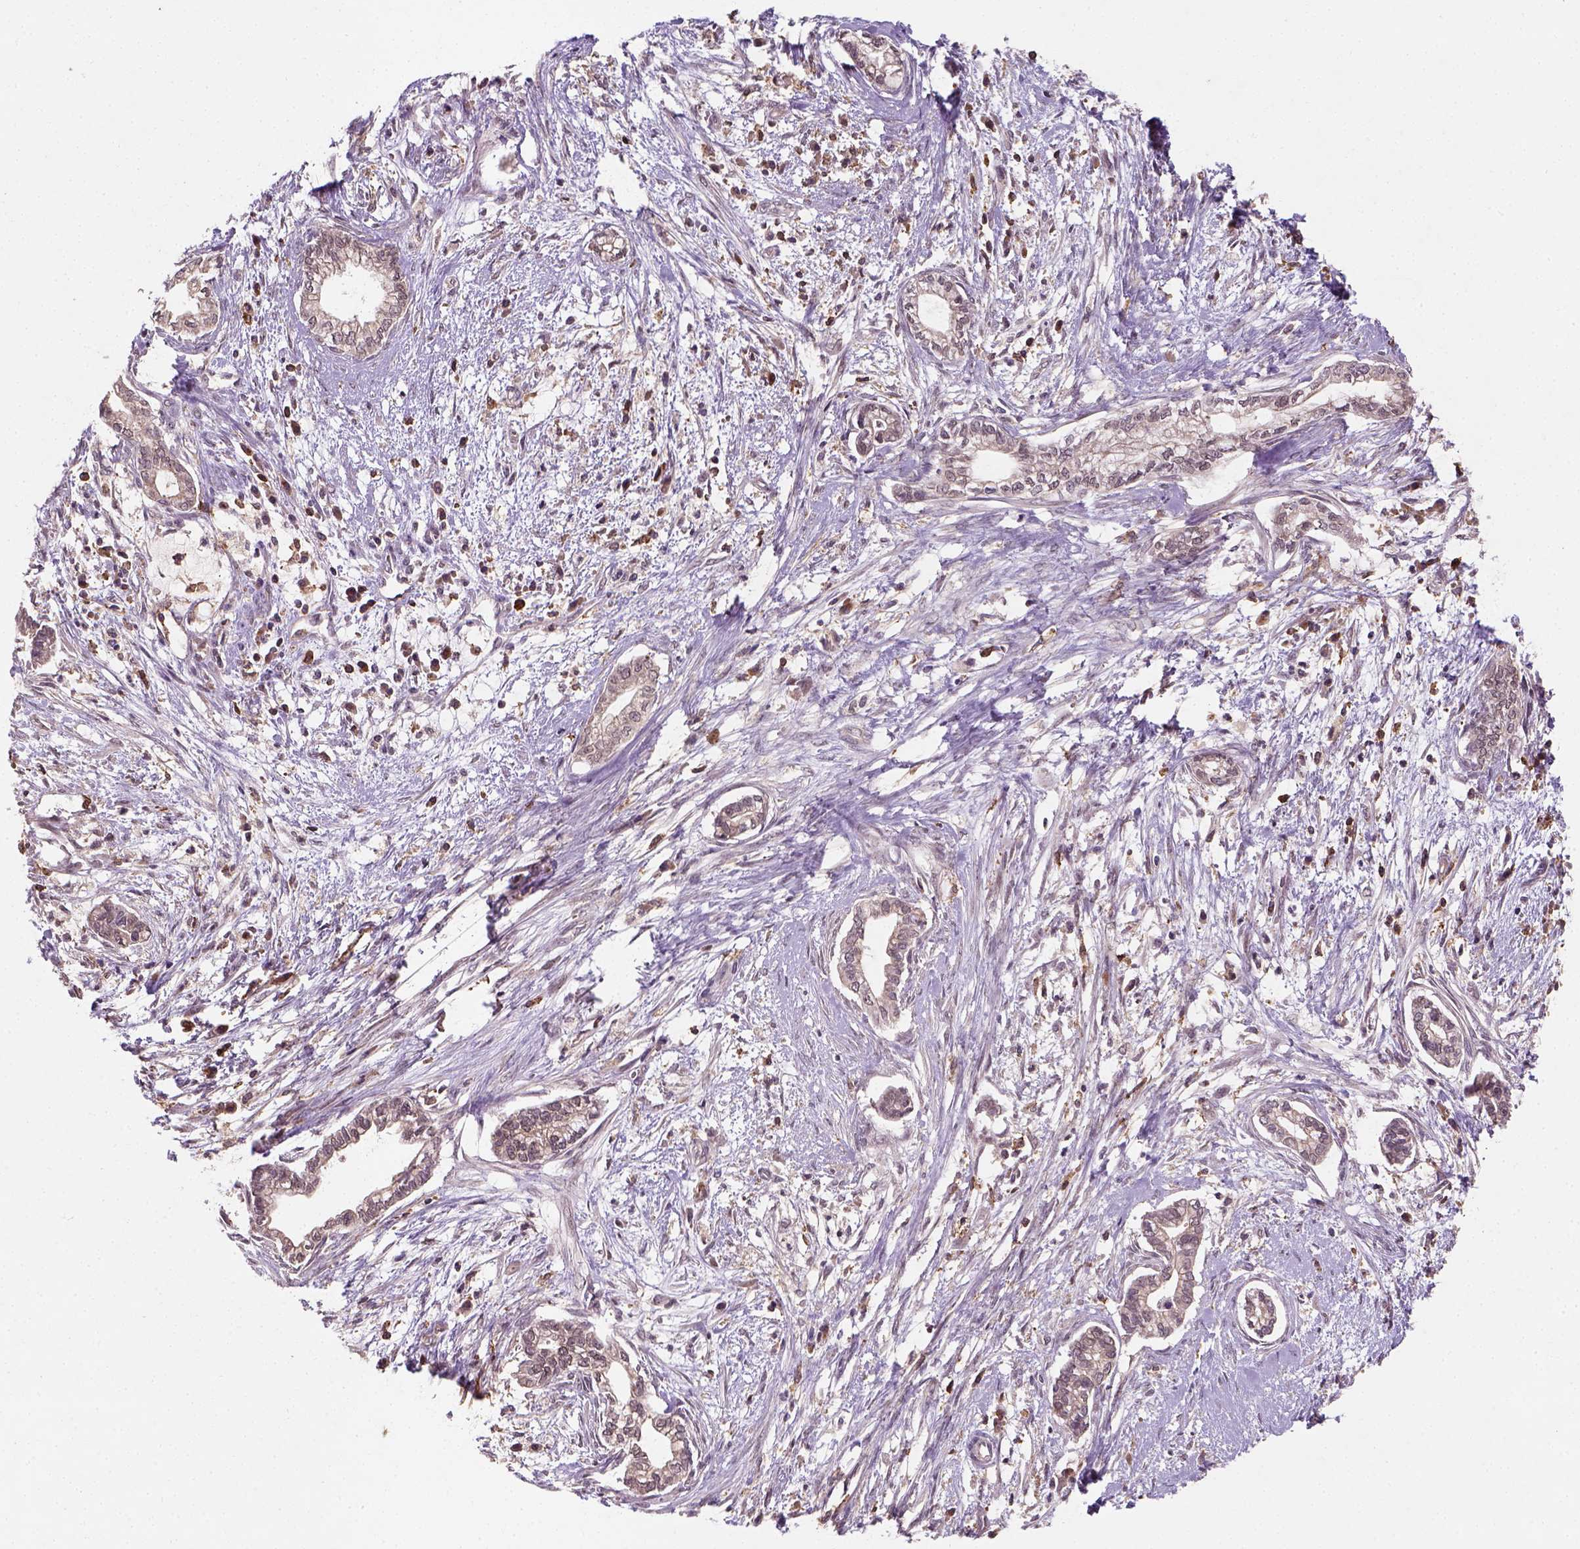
{"staining": {"intensity": "weak", "quantity": ">75%", "location": "cytoplasmic/membranous"}, "tissue": "cervical cancer", "cell_type": "Tumor cells", "image_type": "cancer", "snomed": [{"axis": "morphology", "description": "Adenocarcinoma, NOS"}, {"axis": "topography", "description": "Cervix"}], "caption": "Protein expression analysis of cervical adenocarcinoma displays weak cytoplasmic/membranous expression in approximately >75% of tumor cells. The protein is shown in brown color, while the nuclei are stained blue.", "gene": "CAMKK1", "patient": {"sex": "female", "age": 62}}